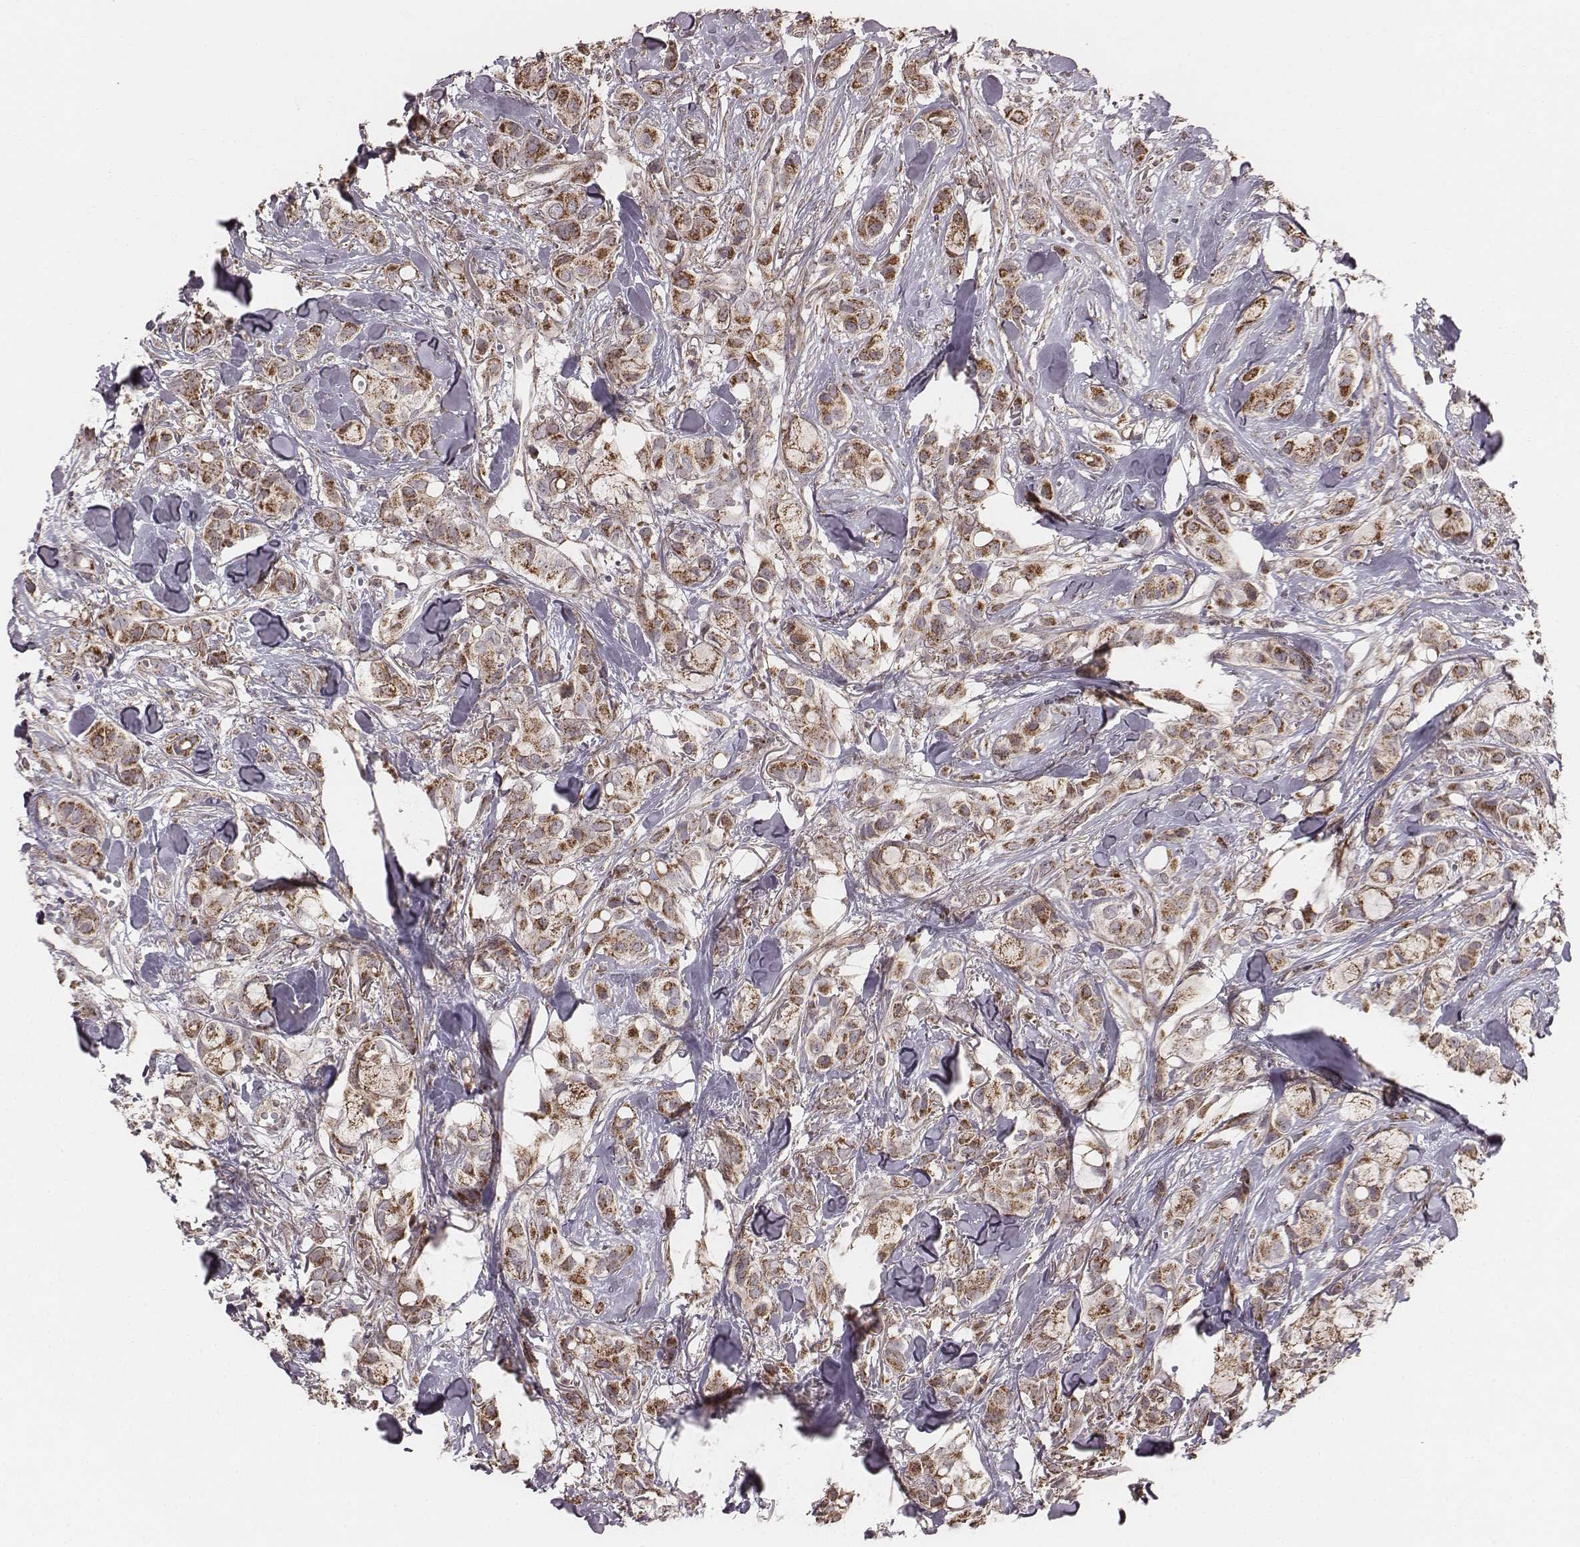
{"staining": {"intensity": "strong", "quantity": ">75%", "location": "cytoplasmic/membranous"}, "tissue": "breast cancer", "cell_type": "Tumor cells", "image_type": "cancer", "snomed": [{"axis": "morphology", "description": "Duct carcinoma"}, {"axis": "topography", "description": "Breast"}], "caption": "A micrograph of breast cancer (invasive ductal carcinoma) stained for a protein demonstrates strong cytoplasmic/membranous brown staining in tumor cells.", "gene": "PDCD2L", "patient": {"sex": "female", "age": 85}}